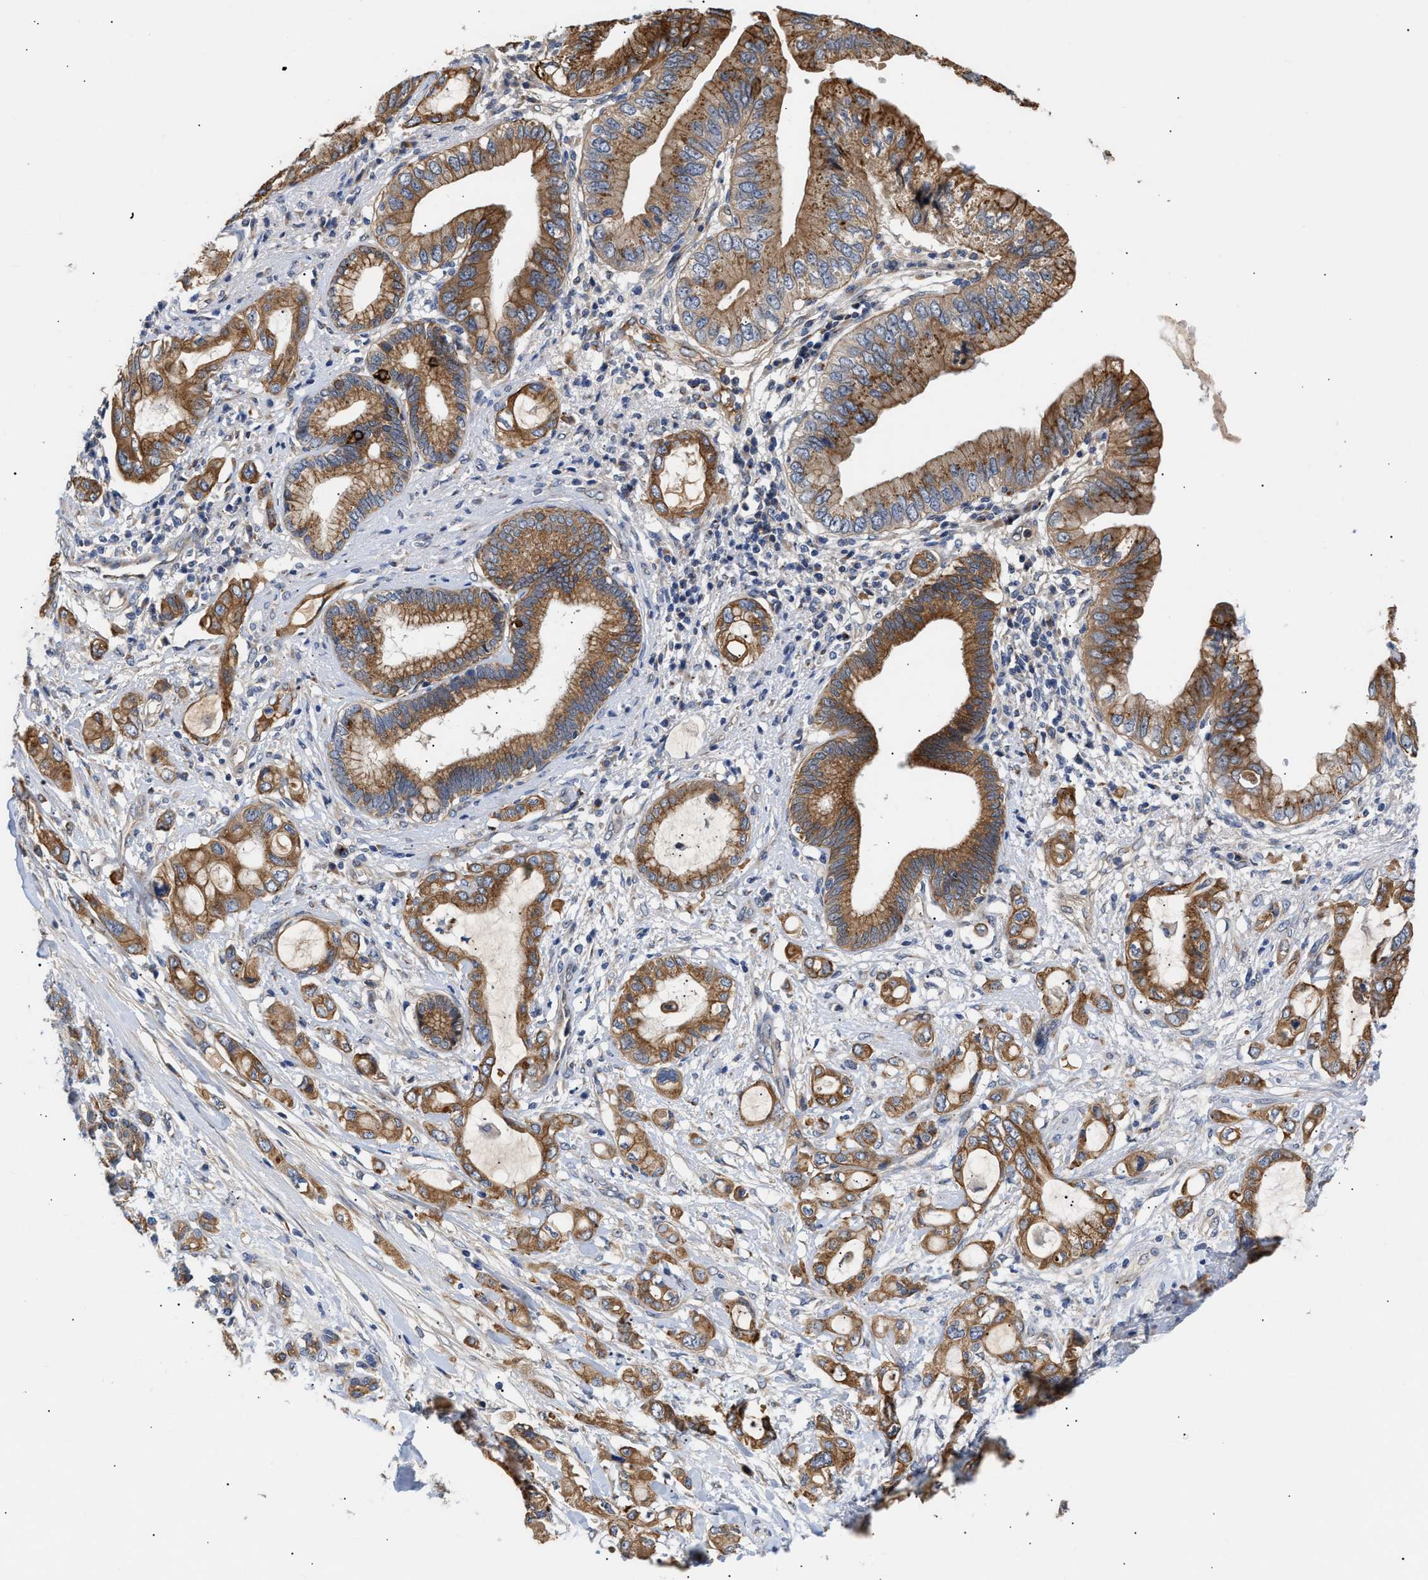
{"staining": {"intensity": "strong", "quantity": ">75%", "location": "cytoplasmic/membranous"}, "tissue": "pancreatic cancer", "cell_type": "Tumor cells", "image_type": "cancer", "snomed": [{"axis": "morphology", "description": "Adenocarcinoma, NOS"}, {"axis": "topography", "description": "Pancreas"}], "caption": "Adenocarcinoma (pancreatic) tissue displays strong cytoplasmic/membranous expression in about >75% of tumor cells (brown staining indicates protein expression, while blue staining denotes nuclei).", "gene": "CCDC146", "patient": {"sex": "female", "age": 56}}